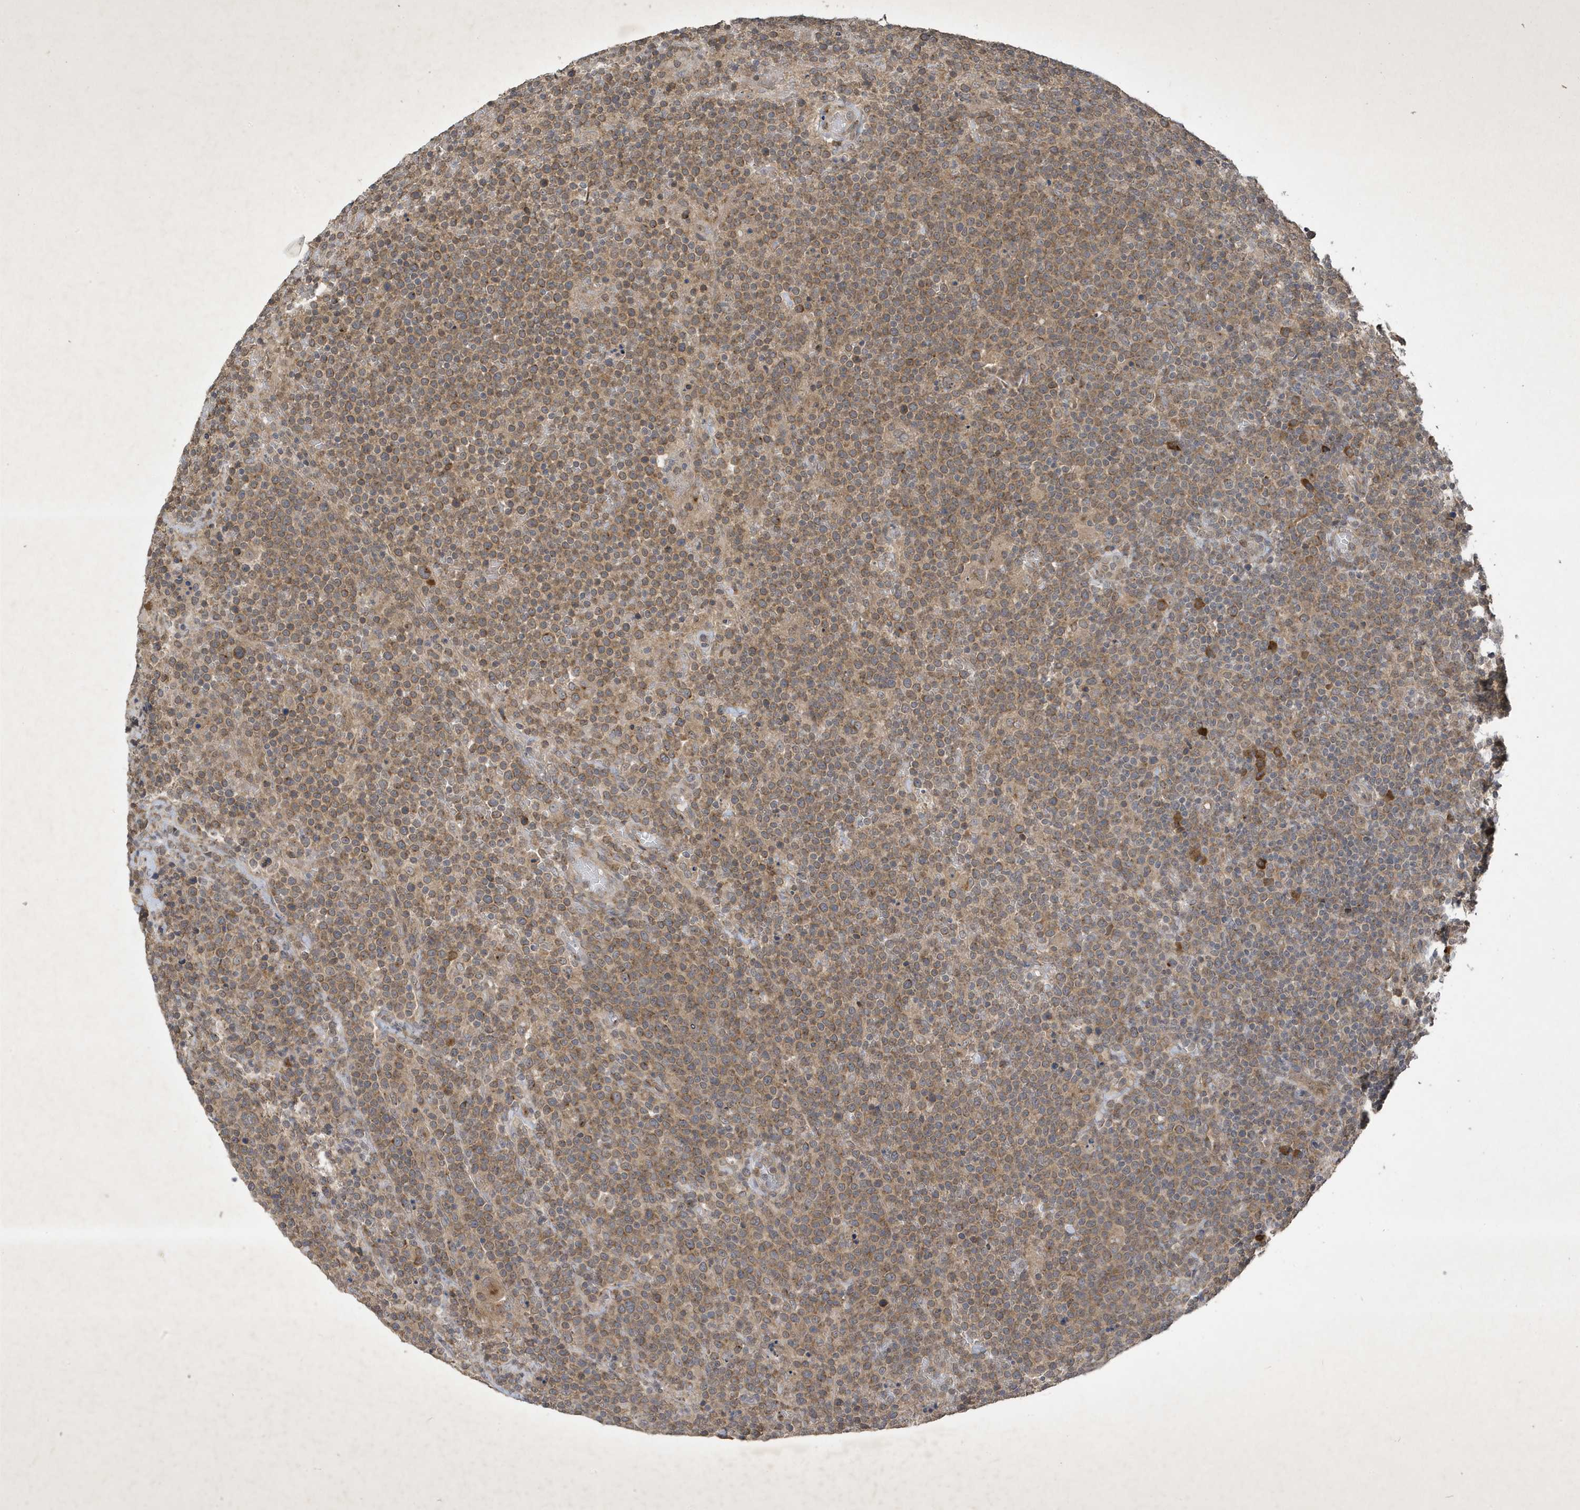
{"staining": {"intensity": "moderate", "quantity": ">75%", "location": "cytoplasmic/membranous"}, "tissue": "lymphoma", "cell_type": "Tumor cells", "image_type": "cancer", "snomed": [{"axis": "morphology", "description": "Malignant lymphoma, non-Hodgkin's type, High grade"}, {"axis": "topography", "description": "Lymph node"}], "caption": "Protein expression analysis of malignant lymphoma, non-Hodgkin's type (high-grade) reveals moderate cytoplasmic/membranous expression in about >75% of tumor cells. Using DAB (brown) and hematoxylin (blue) stains, captured at high magnification using brightfield microscopy.", "gene": "STX10", "patient": {"sex": "male", "age": 61}}